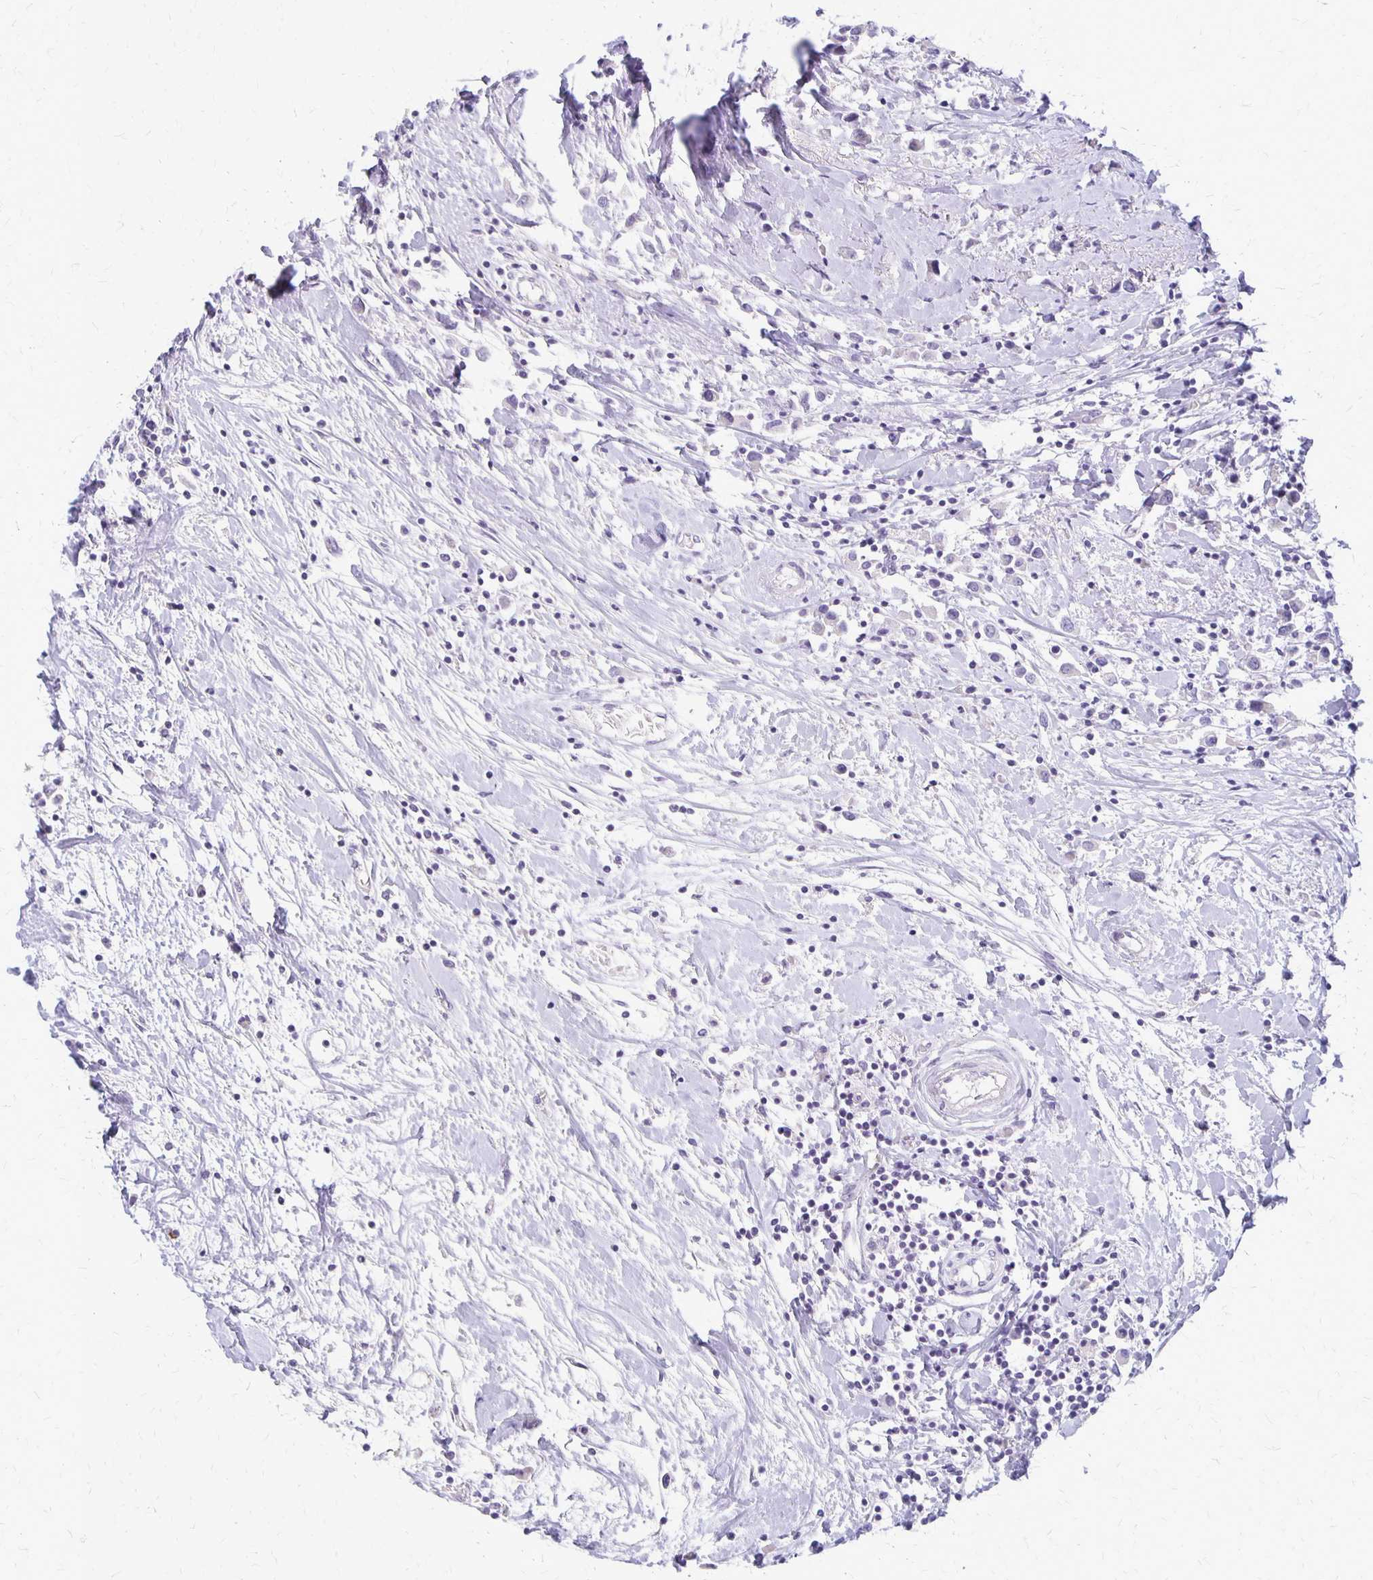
{"staining": {"intensity": "negative", "quantity": "none", "location": "none"}, "tissue": "breast cancer", "cell_type": "Tumor cells", "image_type": "cancer", "snomed": [{"axis": "morphology", "description": "Duct carcinoma"}, {"axis": "topography", "description": "Breast"}], "caption": "DAB immunohistochemical staining of human breast invasive ductal carcinoma reveals no significant expression in tumor cells.", "gene": "RHOC", "patient": {"sex": "female", "age": 61}}